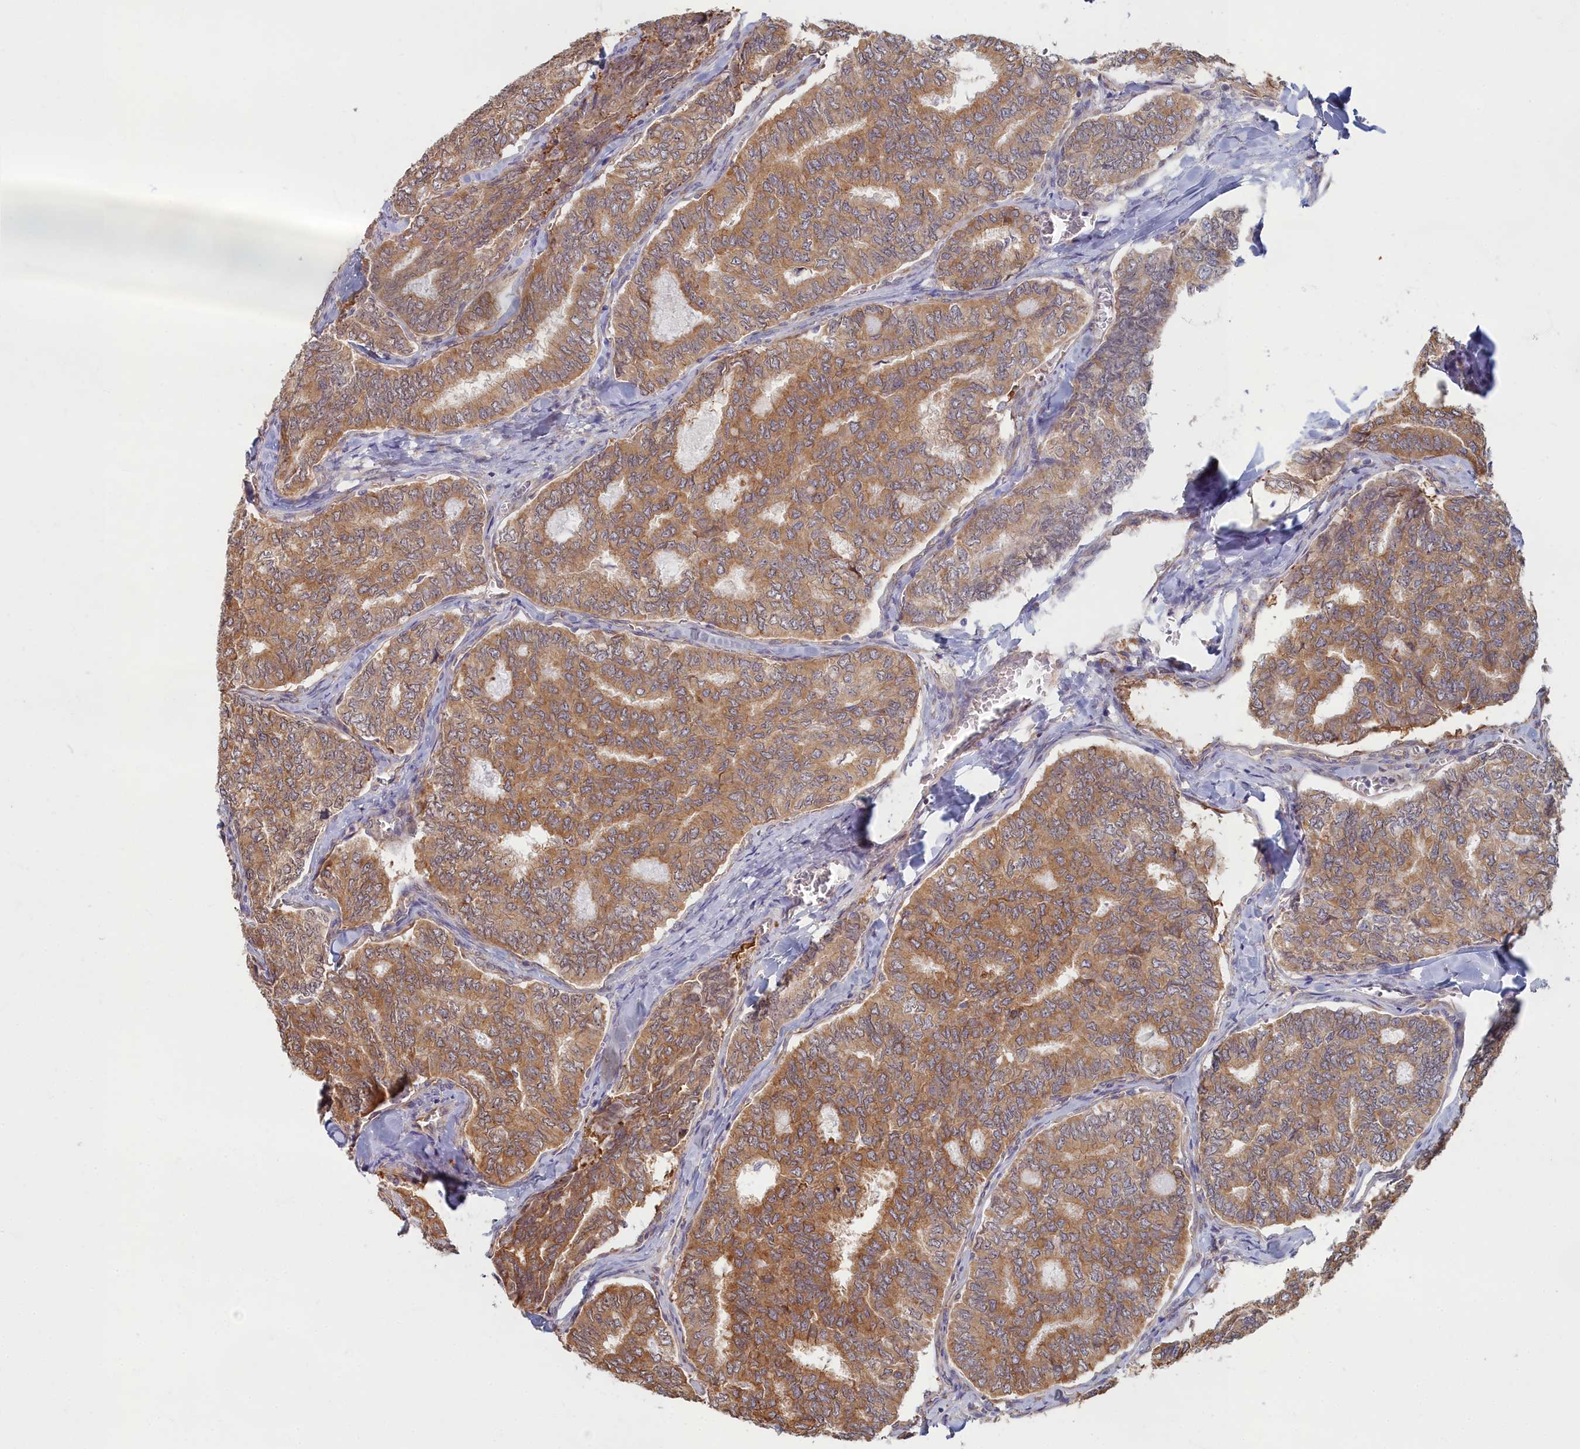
{"staining": {"intensity": "moderate", "quantity": ">75%", "location": "cytoplasmic/membranous"}, "tissue": "thyroid cancer", "cell_type": "Tumor cells", "image_type": "cancer", "snomed": [{"axis": "morphology", "description": "Papillary adenocarcinoma, NOS"}, {"axis": "topography", "description": "Thyroid gland"}], "caption": "Brown immunohistochemical staining in thyroid cancer (papillary adenocarcinoma) exhibits moderate cytoplasmic/membranous expression in approximately >75% of tumor cells.", "gene": "MAK16", "patient": {"sex": "female", "age": 35}}